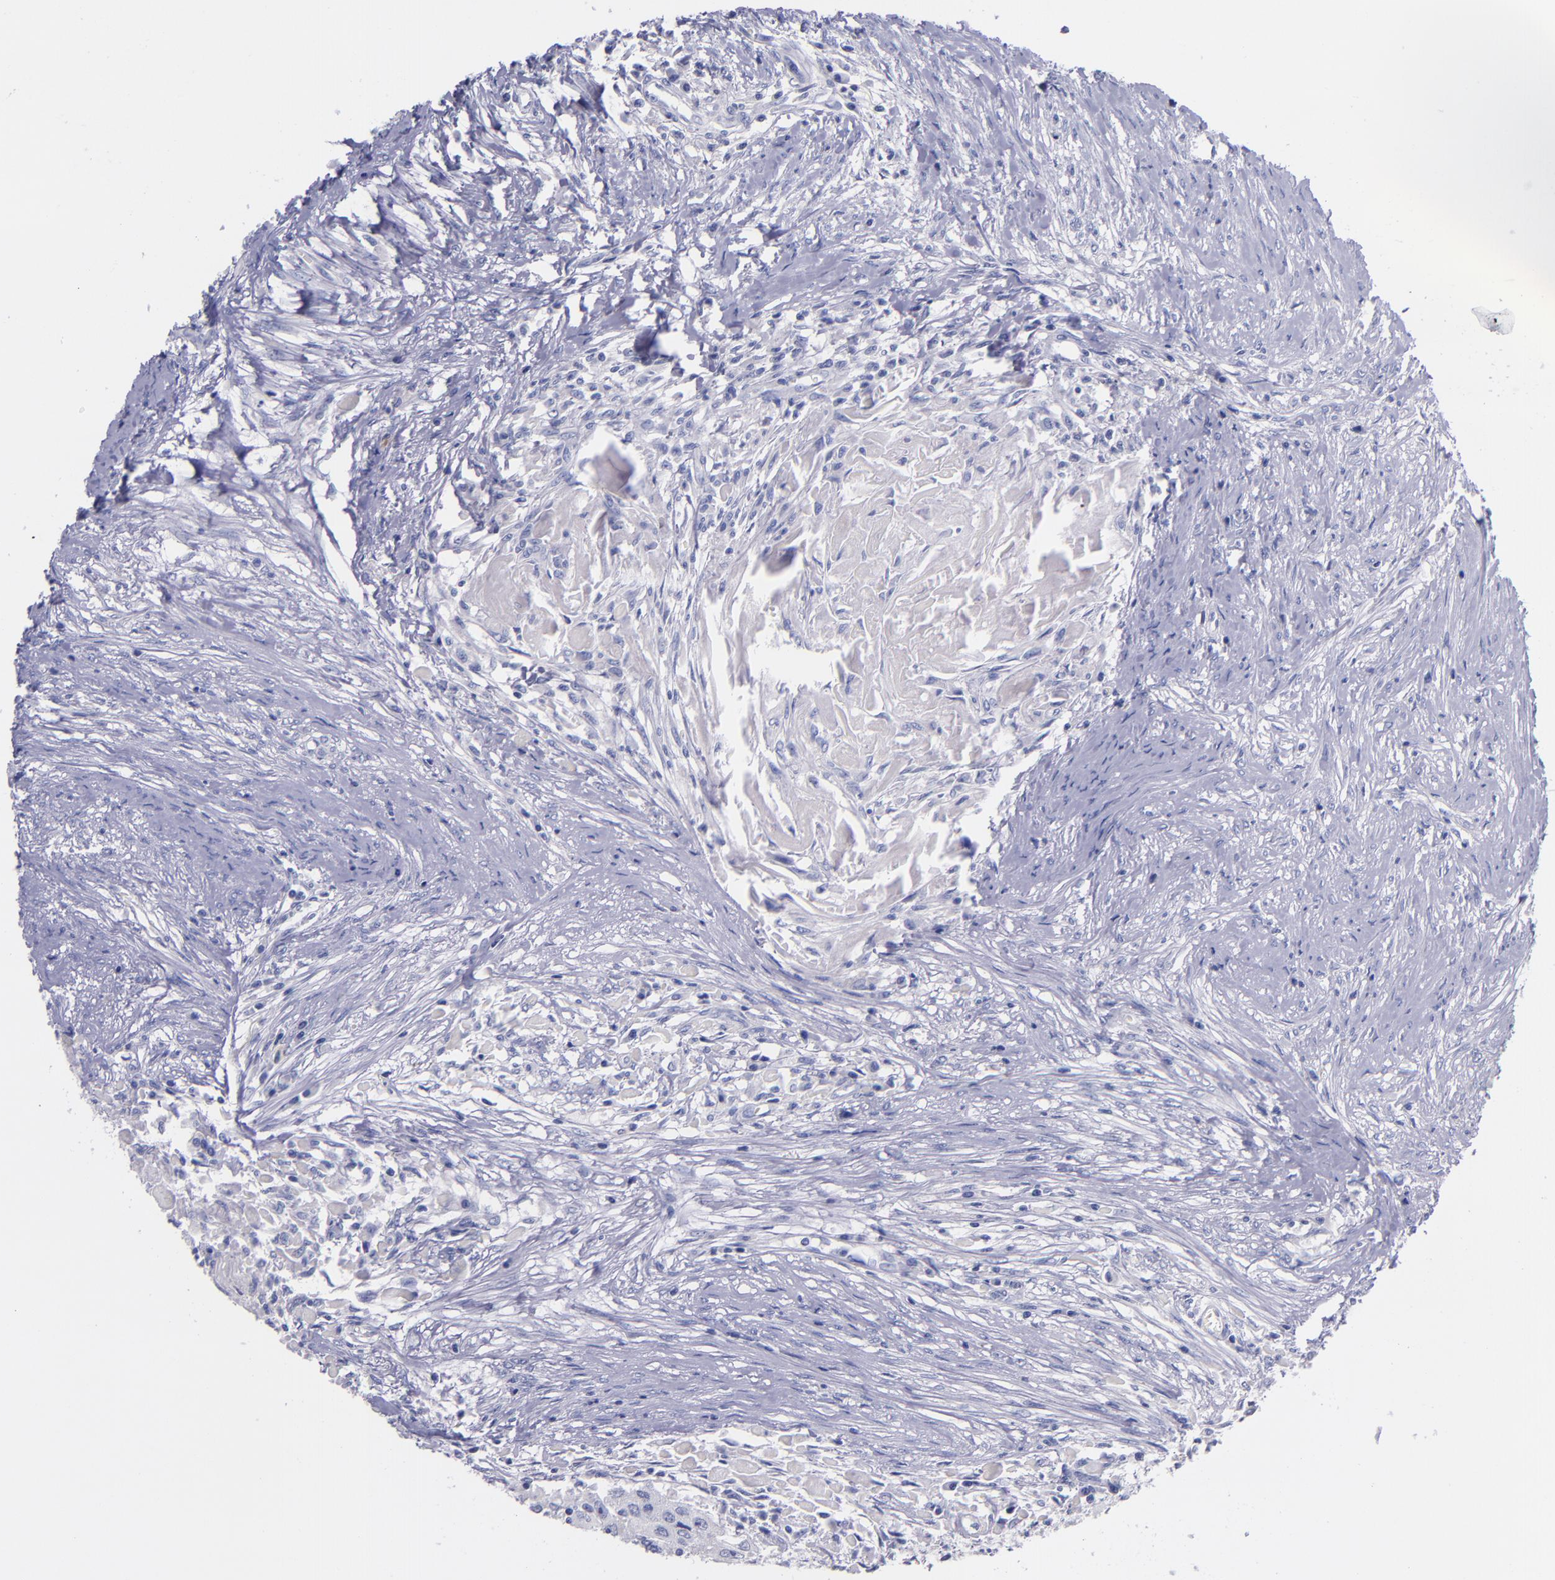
{"staining": {"intensity": "negative", "quantity": "none", "location": "none"}, "tissue": "head and neck cancer", "cell_type": "Tumor cells", "image_type": "cancer", "snomed": [{"axis": "morphology", "description": "Squamous cell carcinoma, NOS"}, {"axis": "topography", "description": "Head-Neck"}], "caption": "Tumor cells show no significant staining in squamous cell carcinoma (head and neck).", "gene": "SV2A", "patient": {"sex": "male", "age": 64}}